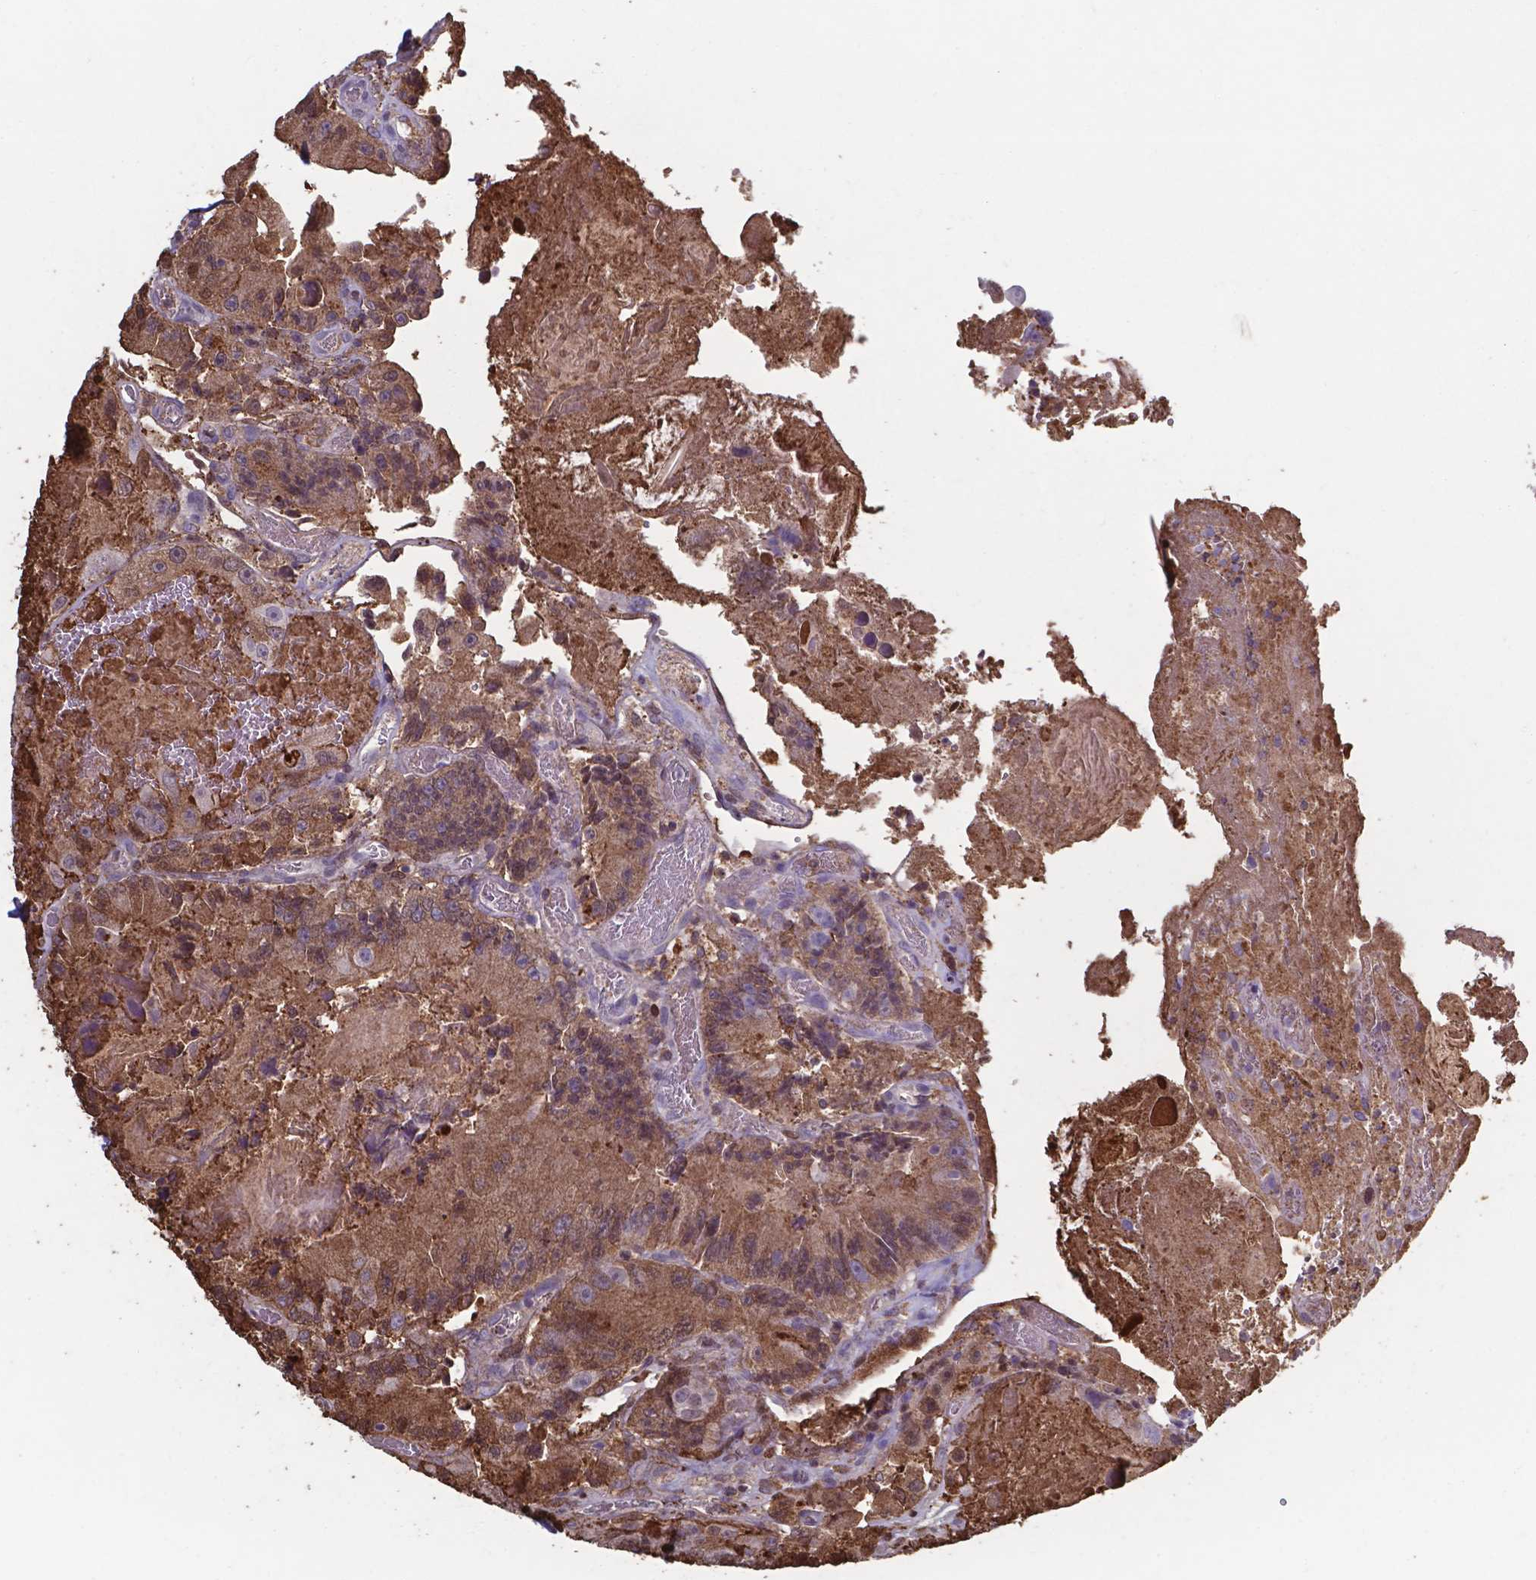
{"staining": {"intensity": "moderate", "quantity": ">75%", "location": "cytoplasmic/membranous,nuclear"}, "tissue": "colorectal cancer", "cell_type": "Tumor cells", "image_type": "cancer", "snomed": [{"axis": "morphology", "description": "Adenocarcinoma, NOS"}, {"axis": "topography", "description": "Colon"}], "caption": "Adenocarcinoma (colorectal) stained with immunohistochemistry (IHC) reveals moderate cytoplasmic/membranous and nuclear expression in about >75% of tumor cells.", "gene": "SERPINA1", "patient": {"sex": "female", "age": 86}}